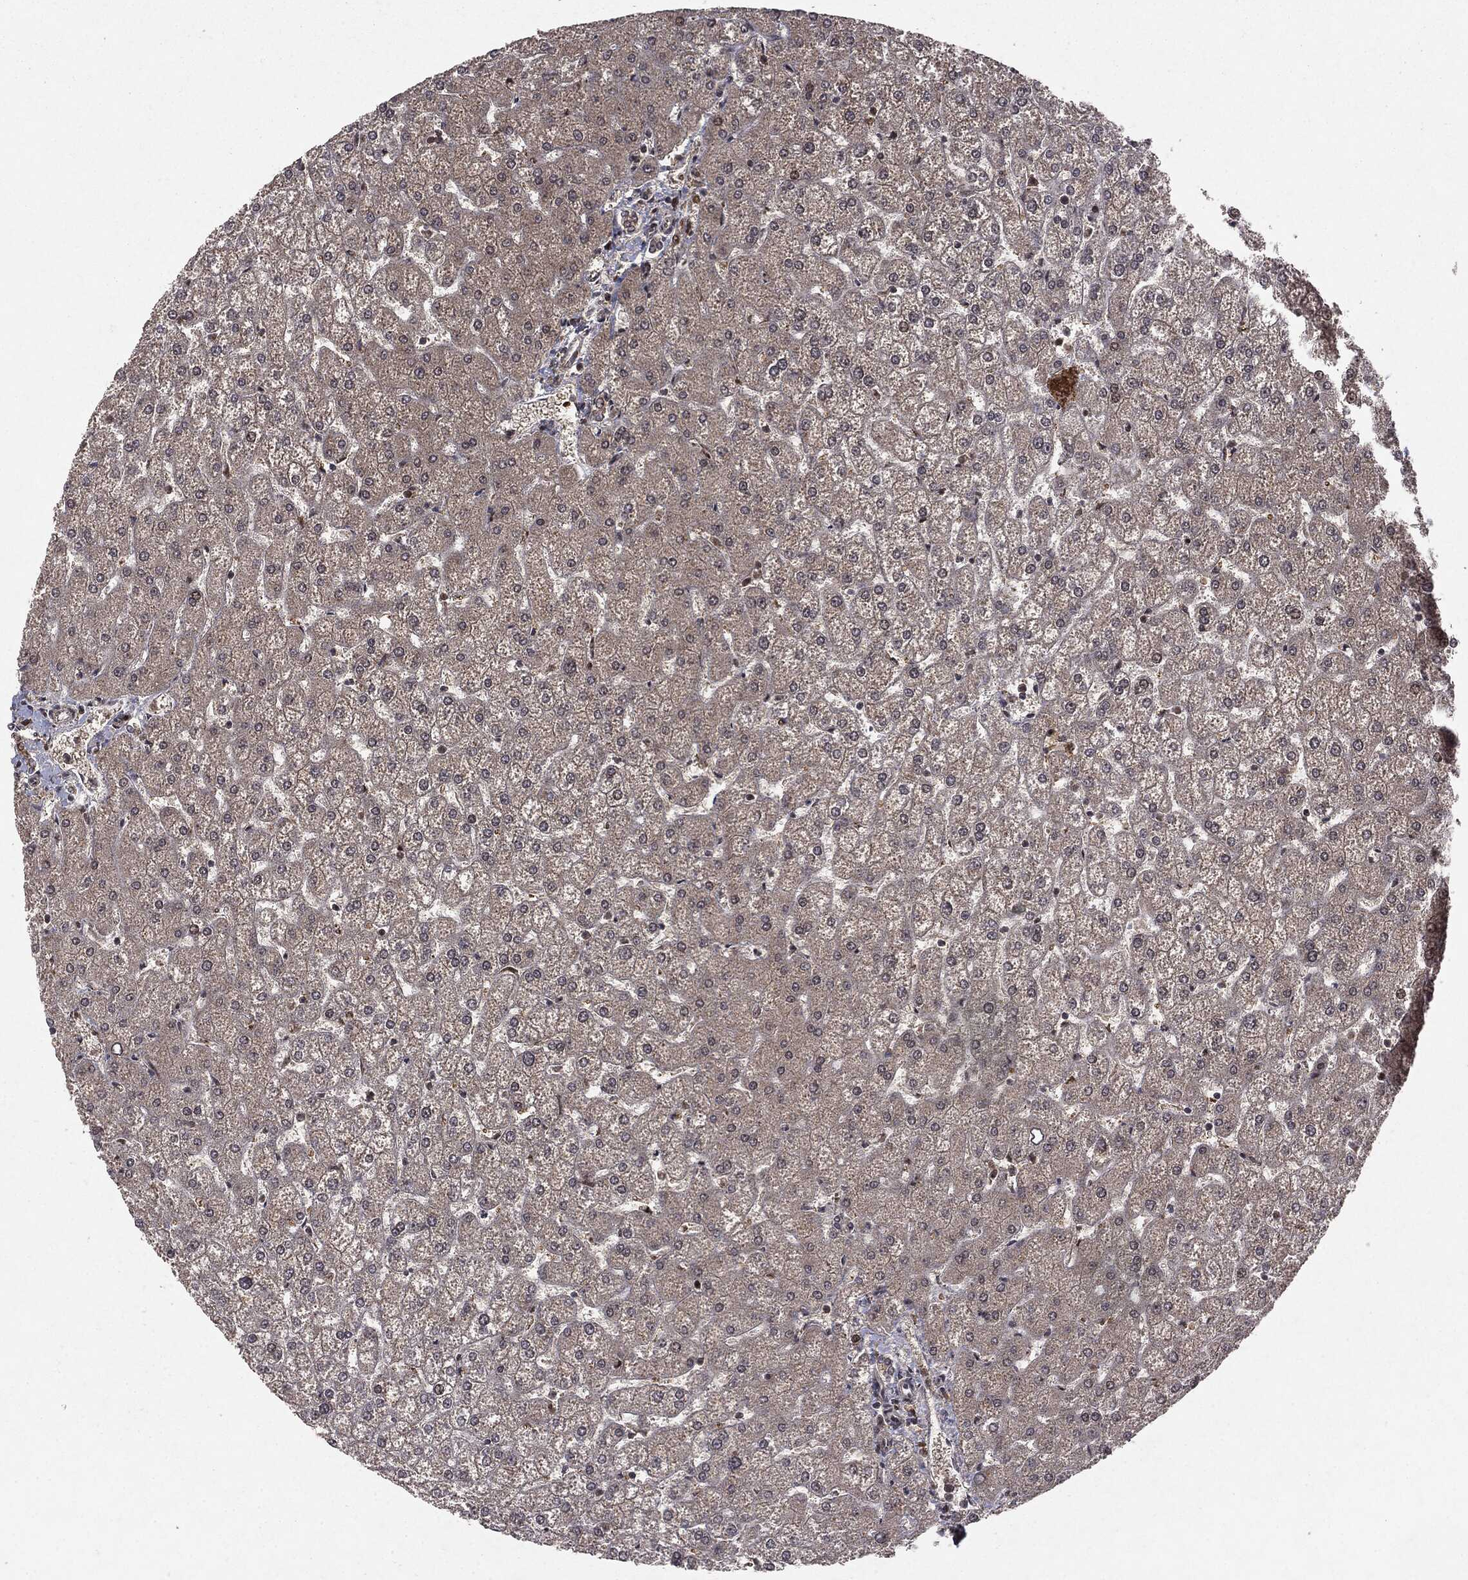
{"staining": {"intensity": "negative", "quantity": "none", "location": "none"}, "tissue": "liver", "cell_type": "Cholangiocytes", "image_type": "normal", "snomed": [{"axis": "morphology", "description": "Normal tissue, NOS"}, {"axis": "topography", "description": "Liver"}], "caption": "IHC of benign human liver shows no expression in cholangiocytes. The staining is performed using DAB (3,3'-diaminobenzidine) brown chromogen with nuclei counter-stained in using hematoxylin.", "gene": "OTUB1", "patient": {"sex": "female", "age": 32}}